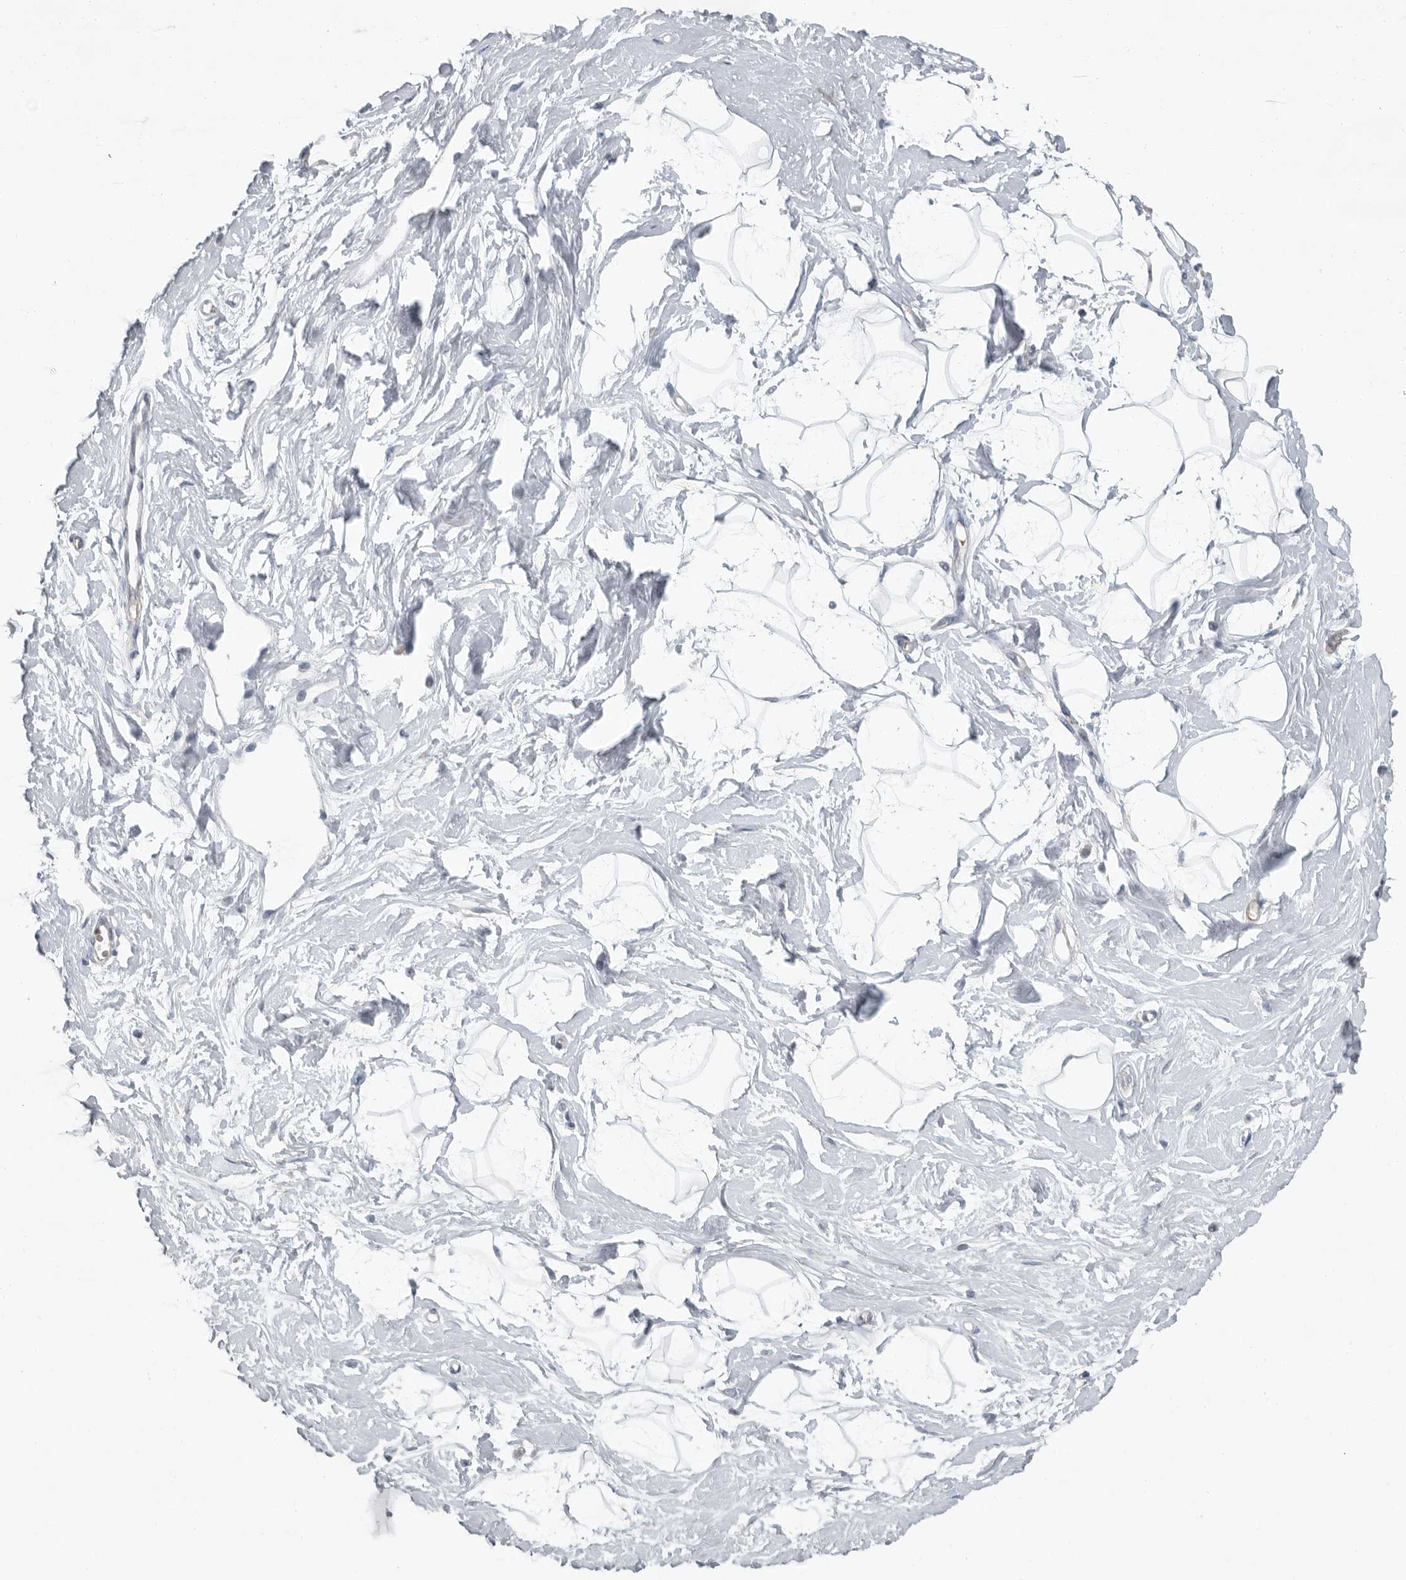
{"staining": {"intensity": "negative", "quantity": "none", "location": "none"}, "tissue": "breast", "cell_type": "Adipocytes", "image_type": "normal", "snomed": [{"axis": "morphology", "description": "Normal tissue, NOS"}, {"axis": "topography", "description": "Breast"}], "caption": "Histopathology image shows no protein positivity in adipocytes of benign breast. (DAB (3,3'-diaminobenzidine) immunohistochemistry with hematoxylin counter stain).", "gene": "MPP3", "patient": {"sex": "female", "age": 45}}